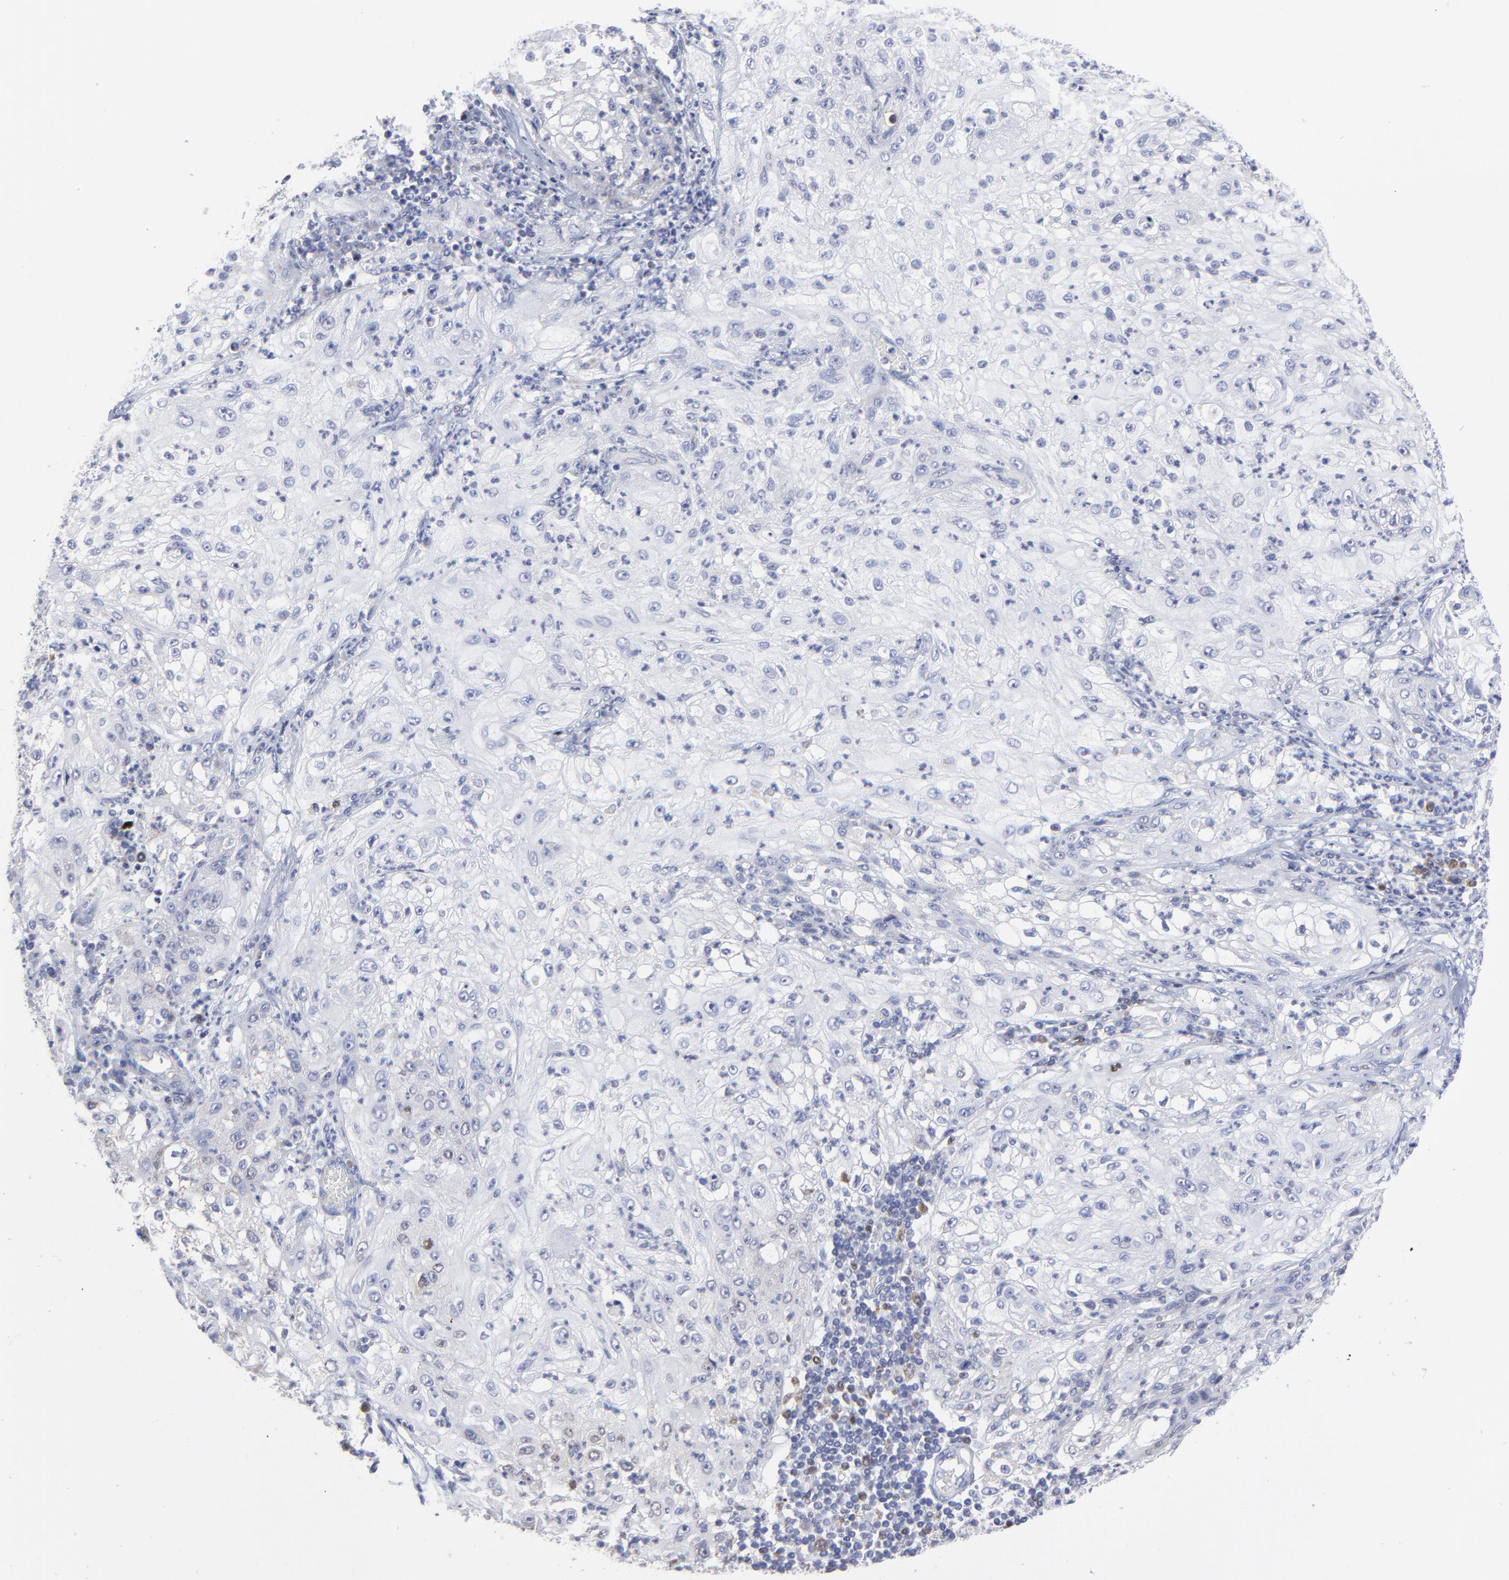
{"staining": {"intensity": "negative", "quantity": "none", "location": "none"}, "tissue": "lung cancer", "cell_type": "Tumor cells", "image_type": "cancer", "snomed": [{"axis": "morphology", "description": "Inflammation, NOS"}, {"axis": "morphology", "description": "Squamous cell carcinoma, NOS"}, {"axis": "topography", "description": "Lymph node"}, {"axis": "topography", "description": "Soft tissue"}, {"axis": "topography", "description": "Lung"}], "caption": "Immunohistochemical staining of lung cancer exhibits no significant staining in tumor cells.", "gene": "NCAPH", "patient": {"sex": "male", "age": 66}}